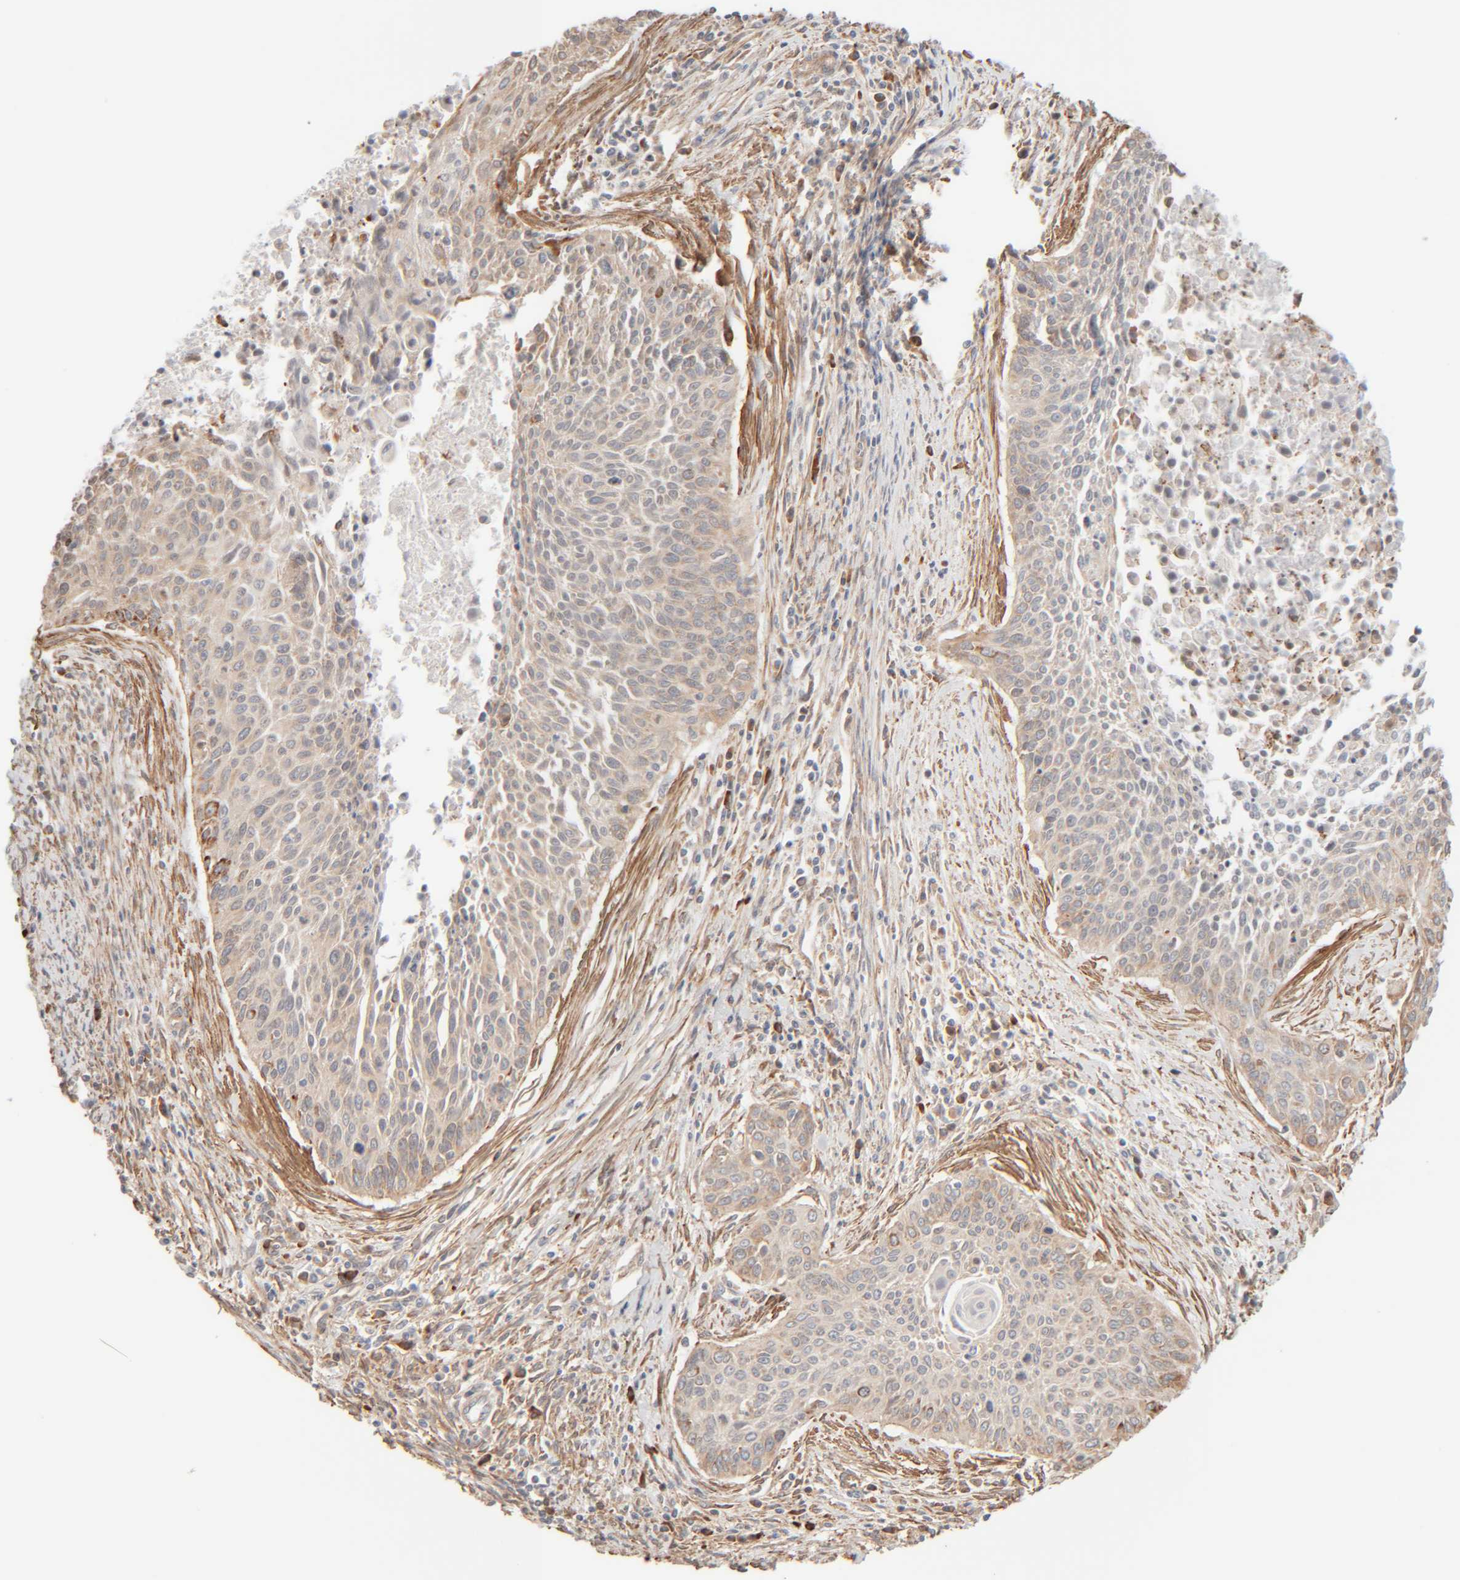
{"staining": {"intensity": "negative", "quantity": "none", "location": "none"}, "tissue": "cervical cancer", "cell_type": "Tumor cells", "image_type": "cancer", "snomed": [{"axis": "morphology", "description": "Squamous cell carcinoma, NOS"}, {"axis": "topography", "description": "Cervix"}], "caption": "Cervical squamous cell carcinoma was stained to show a protein in brown. There is no significant staining in tumor cells. Nuclei are stained in blue.", "gene": "INTS1", "patient": {"sex": "female", "age": 55}}